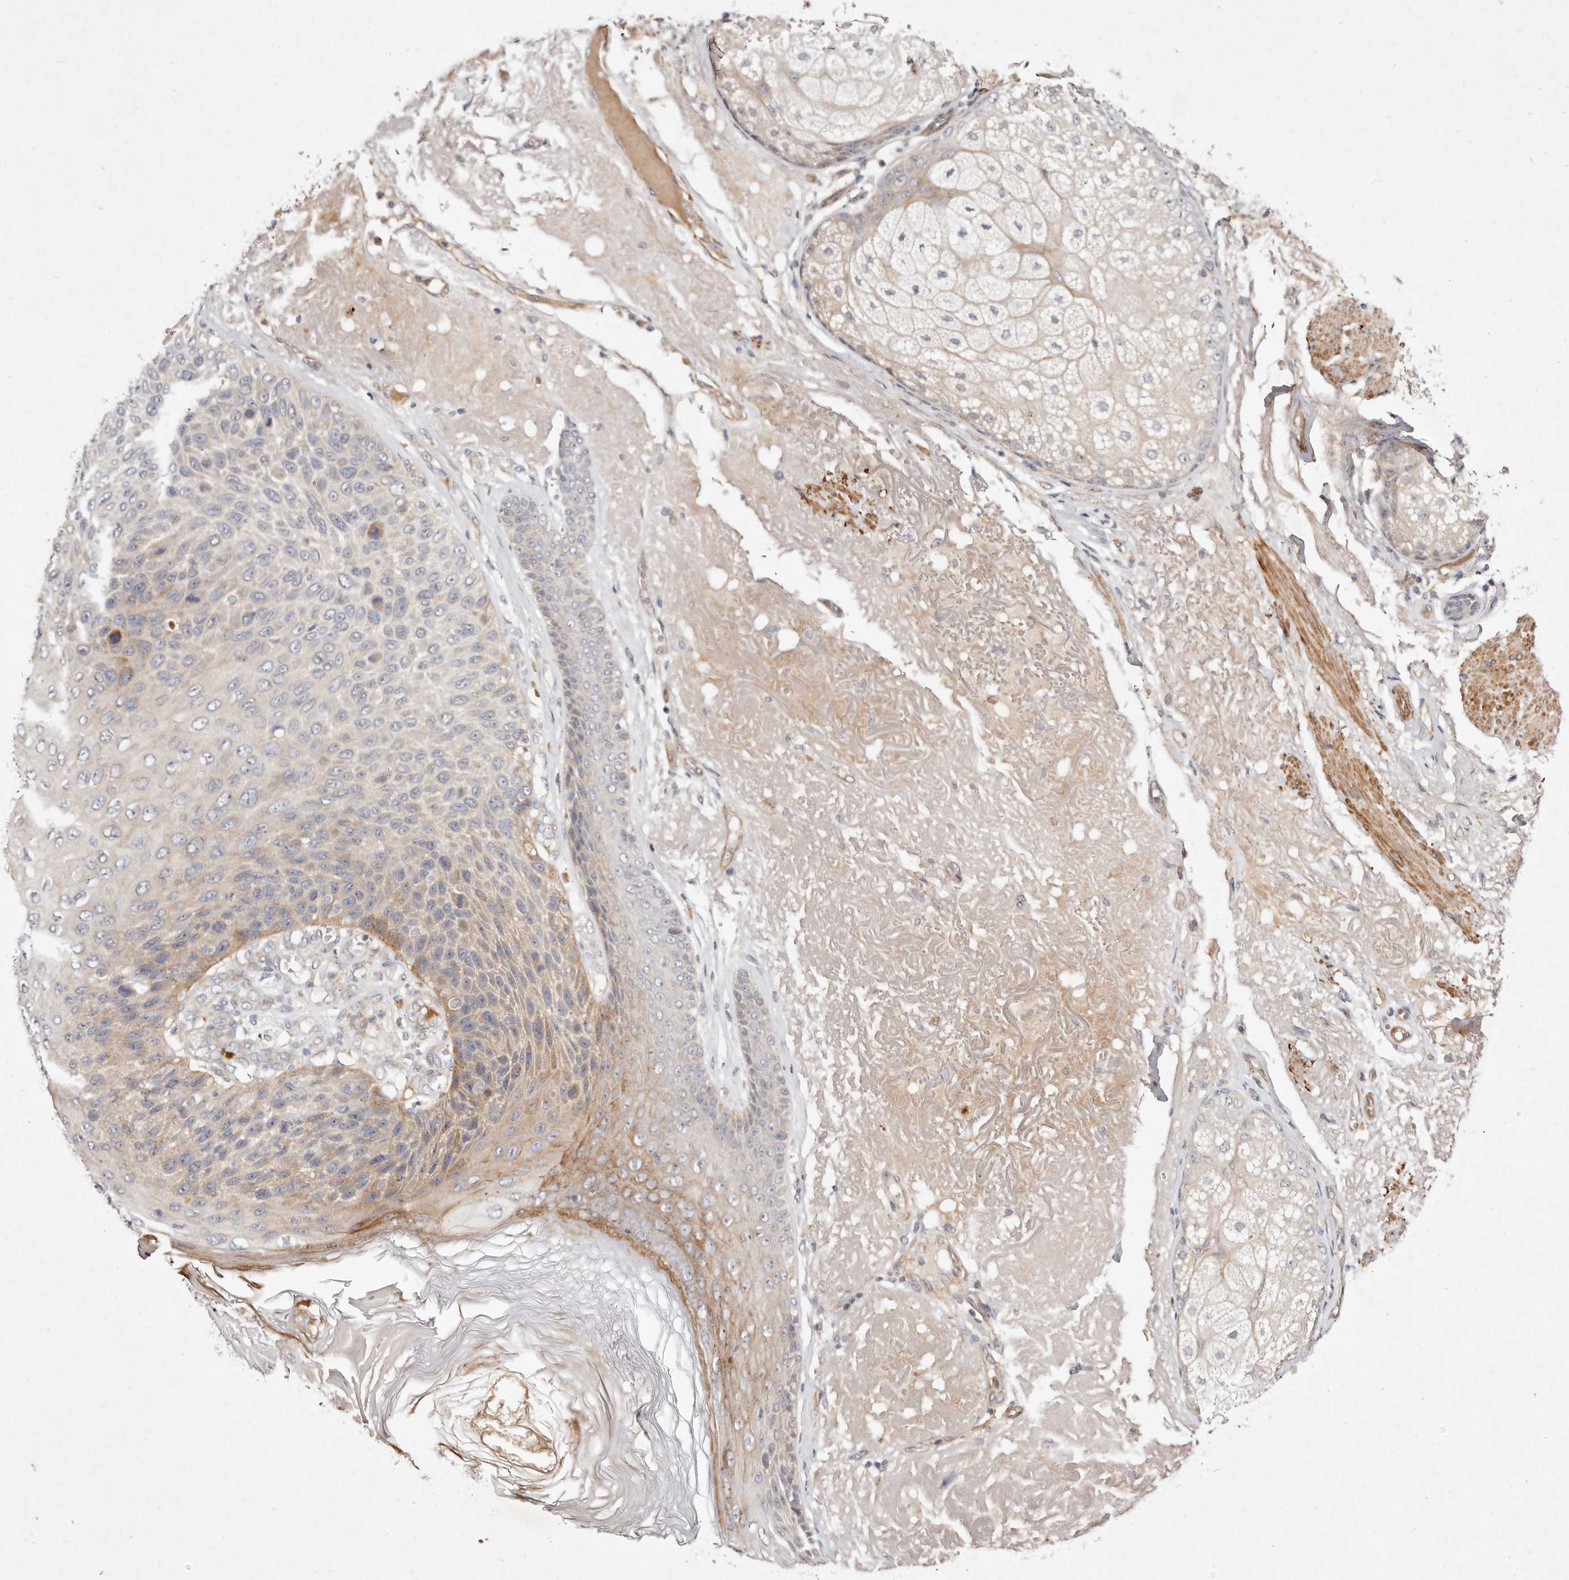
{"staining": {"intensity": "moderate", "quantity": "<25%", "location": "cytoplasmic/membranous"}, "tissue": "skin cancer", "cell_type": "Tumor cells", "image_type": "cancer", "snomed": [{"axis": "morphology", "description": "Squamous cell carcinoma, NOS"}, {"axis": "topography", "description": "Skin"}], "caption": "Brown immunohistochemical staining in skin squamous cell carcinoma displays moderate cytoplasmic/membranous staining in about <25% of tumor cells.", "gene": "MTMR11", "patient": {"sex": "female", "age": 88}}